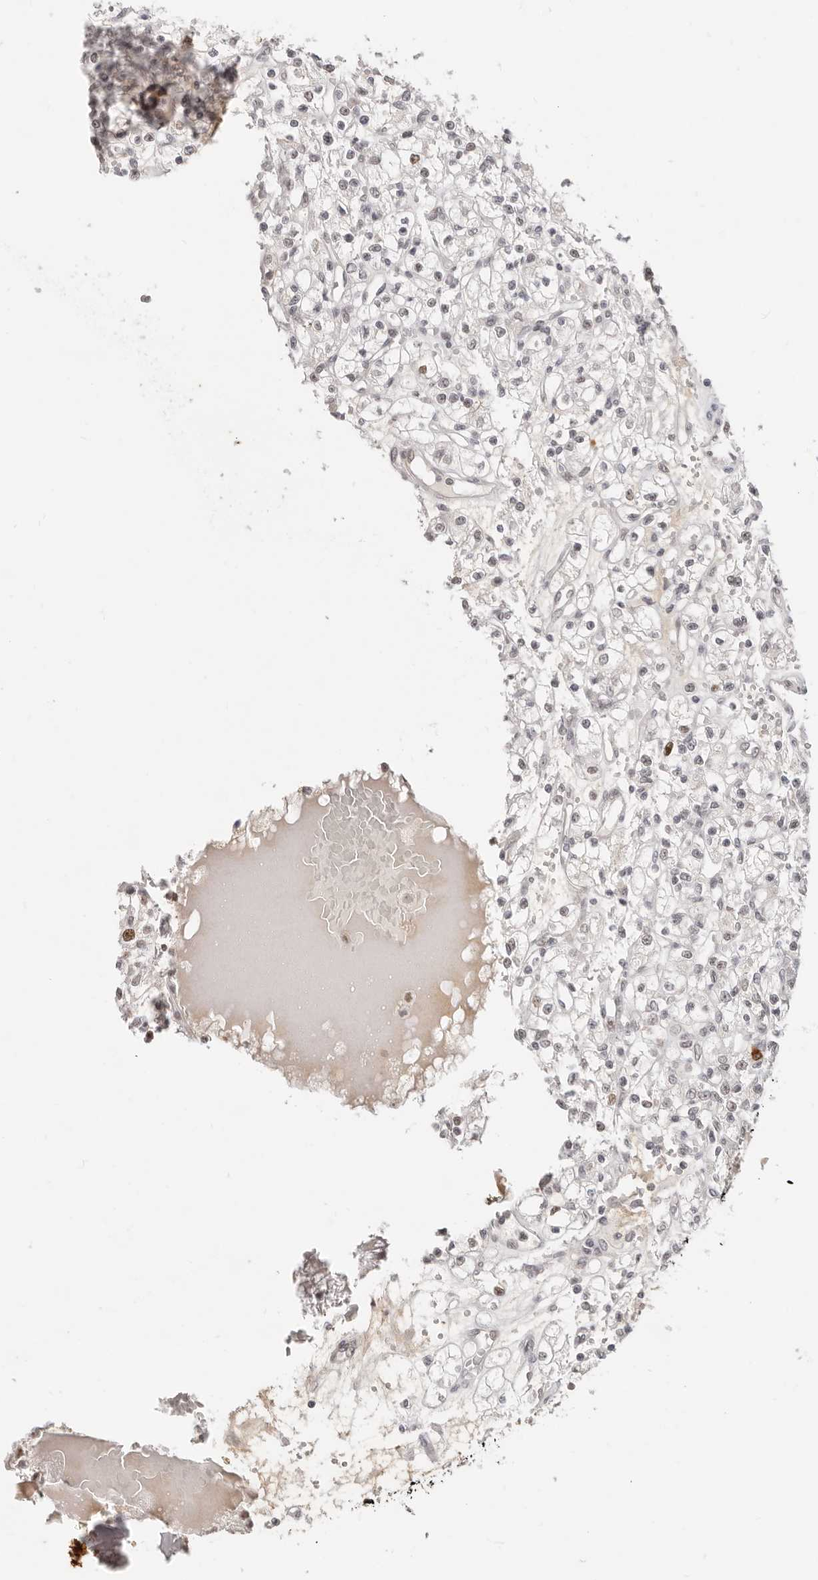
{"staining": {"intensity": "moderate", "quantity": "<25%", "location": "nuclear"}, "tissue": "renal cancer", "cell_type": "Tumor cells", "image_type": "cancer", "snomed": [{"axis": "morphology", "description": "Adenocarcinoma, NOS"}, {"axis": "topography", "description": "Kidney"}], "caption": "Adenocarcinoma (renal) stained for a protein (brown) shows moderate nuclear positive expression in approximately <25% of tumor cells.", "gene": "RFC2", "patient": {"sex": "female", "age": 59}}